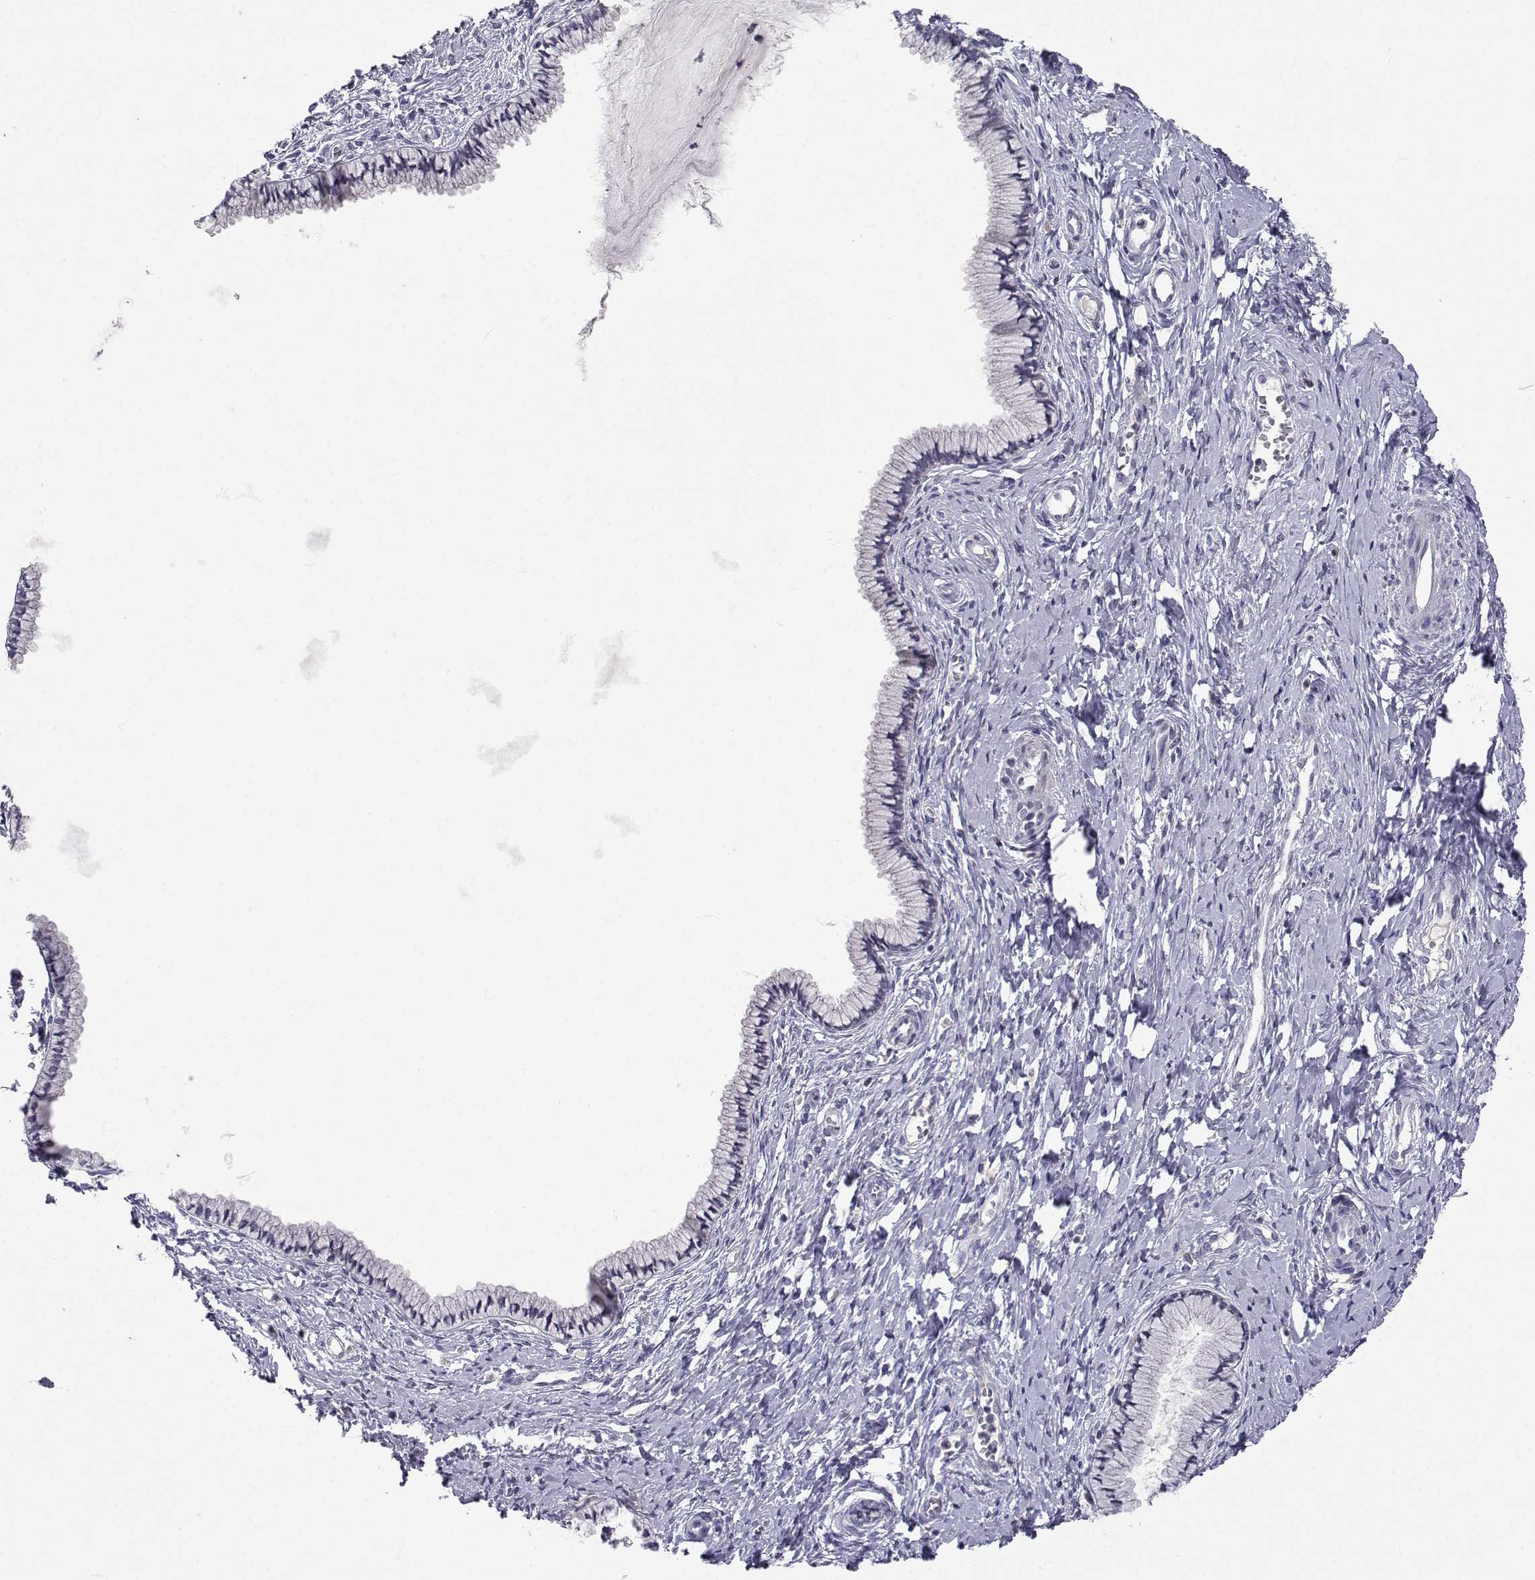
{"staining": {"intensity": "negative", "quantity": "none", "location": "none"}, "tissue": "cervix", "cell_type": "Glandular cells", "image_type": "normal", "snomed": [{"axis": "morphology", "description": "Normal tissue, NOS"}, {"axis": "topography", "description": "Cervix"}], "caption": "A high-resolution image shows IHC staining of normal cervix, which exhibits no significant expression in glandular cells. Brightfield microscopy of immunohistochemistry stained with DAB (brown) and hematoxylin (blue), captured at high magnification.", "gene": "SLC6A3", "patient": {"sex": "female", "age": 40}}